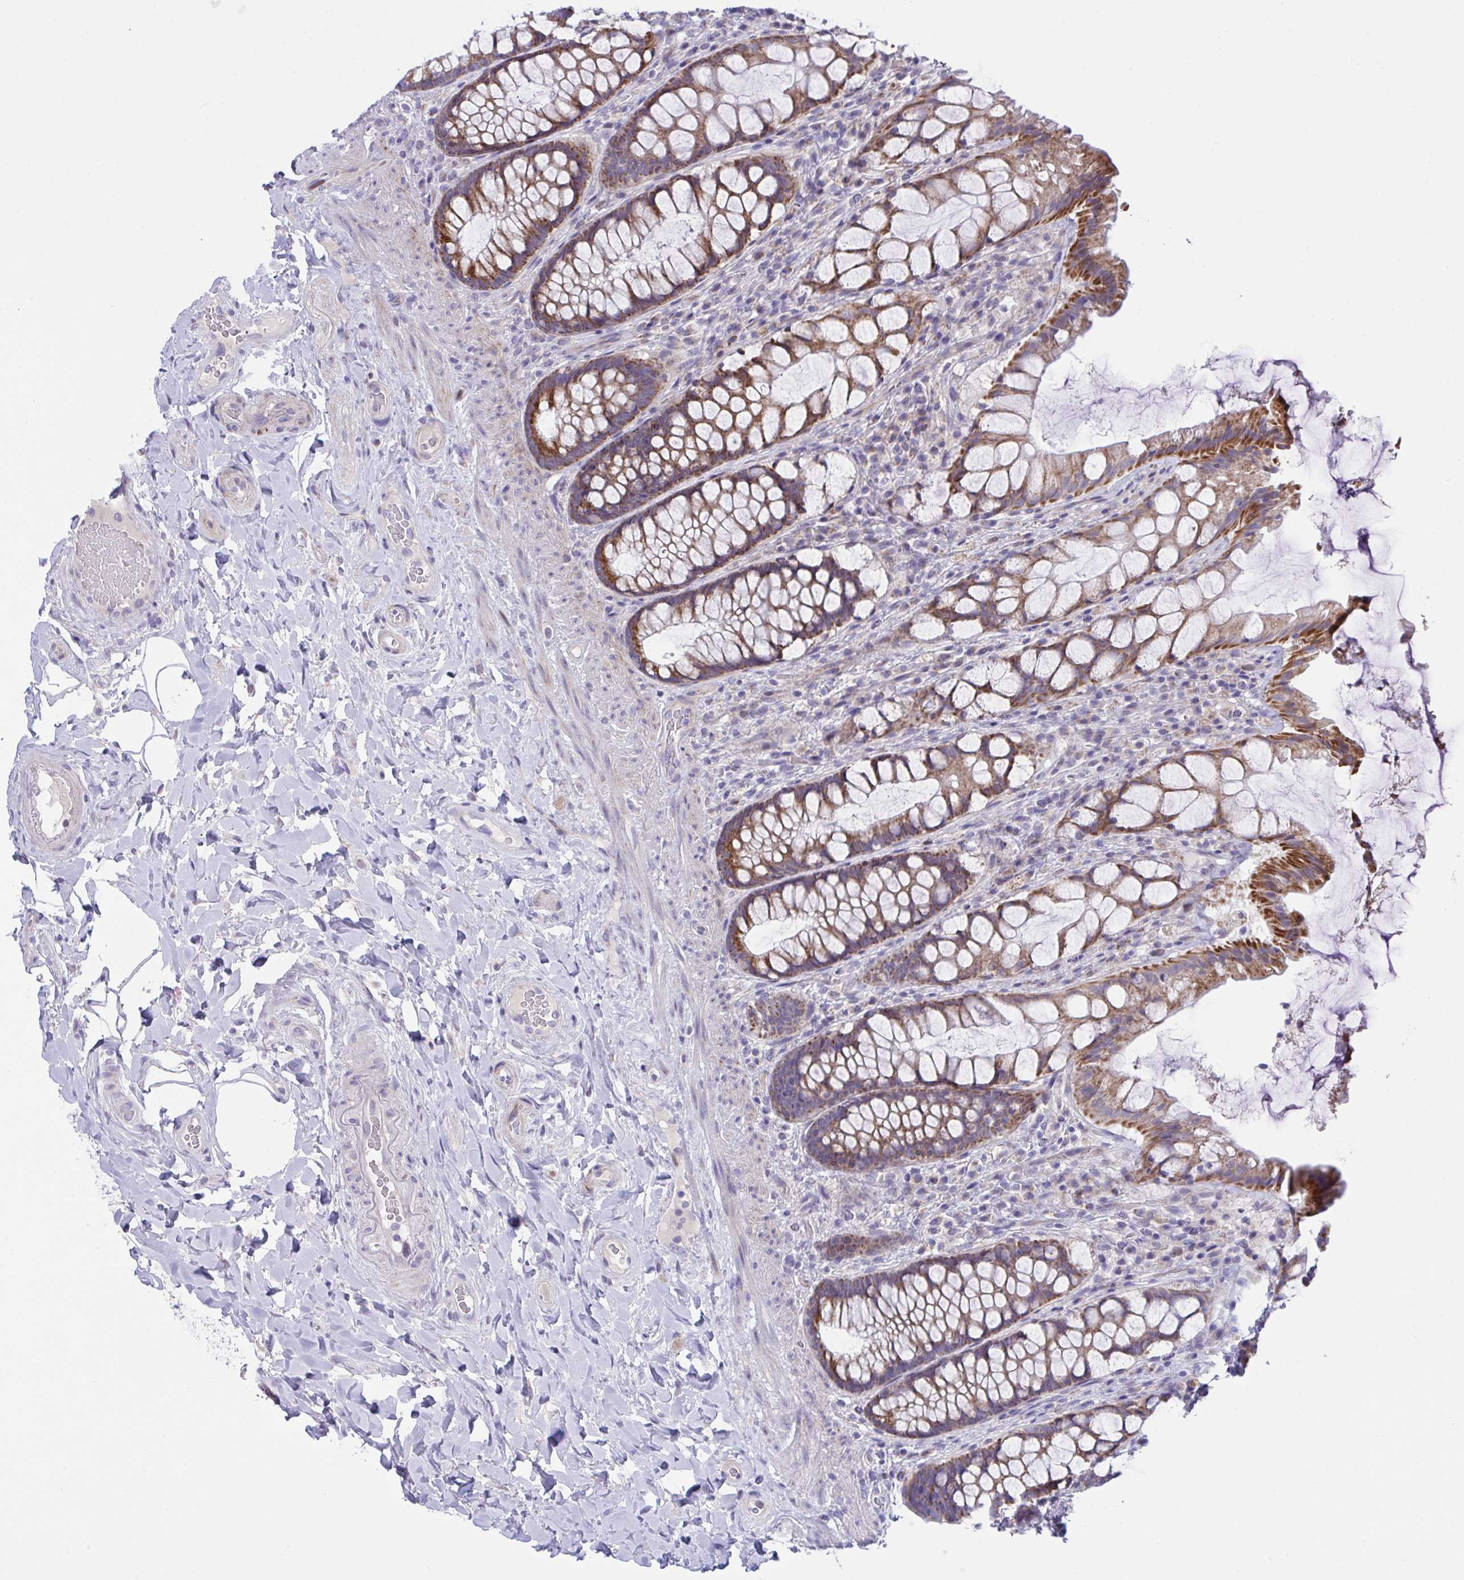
{"staining": {"intensity": "strong", "quantity": ">75%", "location": "cytoplasmic/membranous"}, "tissue": "rectum", "cell_type": "Glandular cells", "image_type": "normal", "snomed": [{"axis": "morphology", "description": "Normal tissue, NOS"}, {"axis": "topography", "description": "Rectum"}], "caption": "Immunohistochemistry micrograph of normal rectum: rectum stained using immunohistochemistry exhibits high levels of strong protein expression localized specifically in the cytoplasmic/membranous of glandular cells, appearing as a cytoplasmic/membranous brown color.", "gene": "DTX3", "patient": {"sex": "female", "age": 58}}